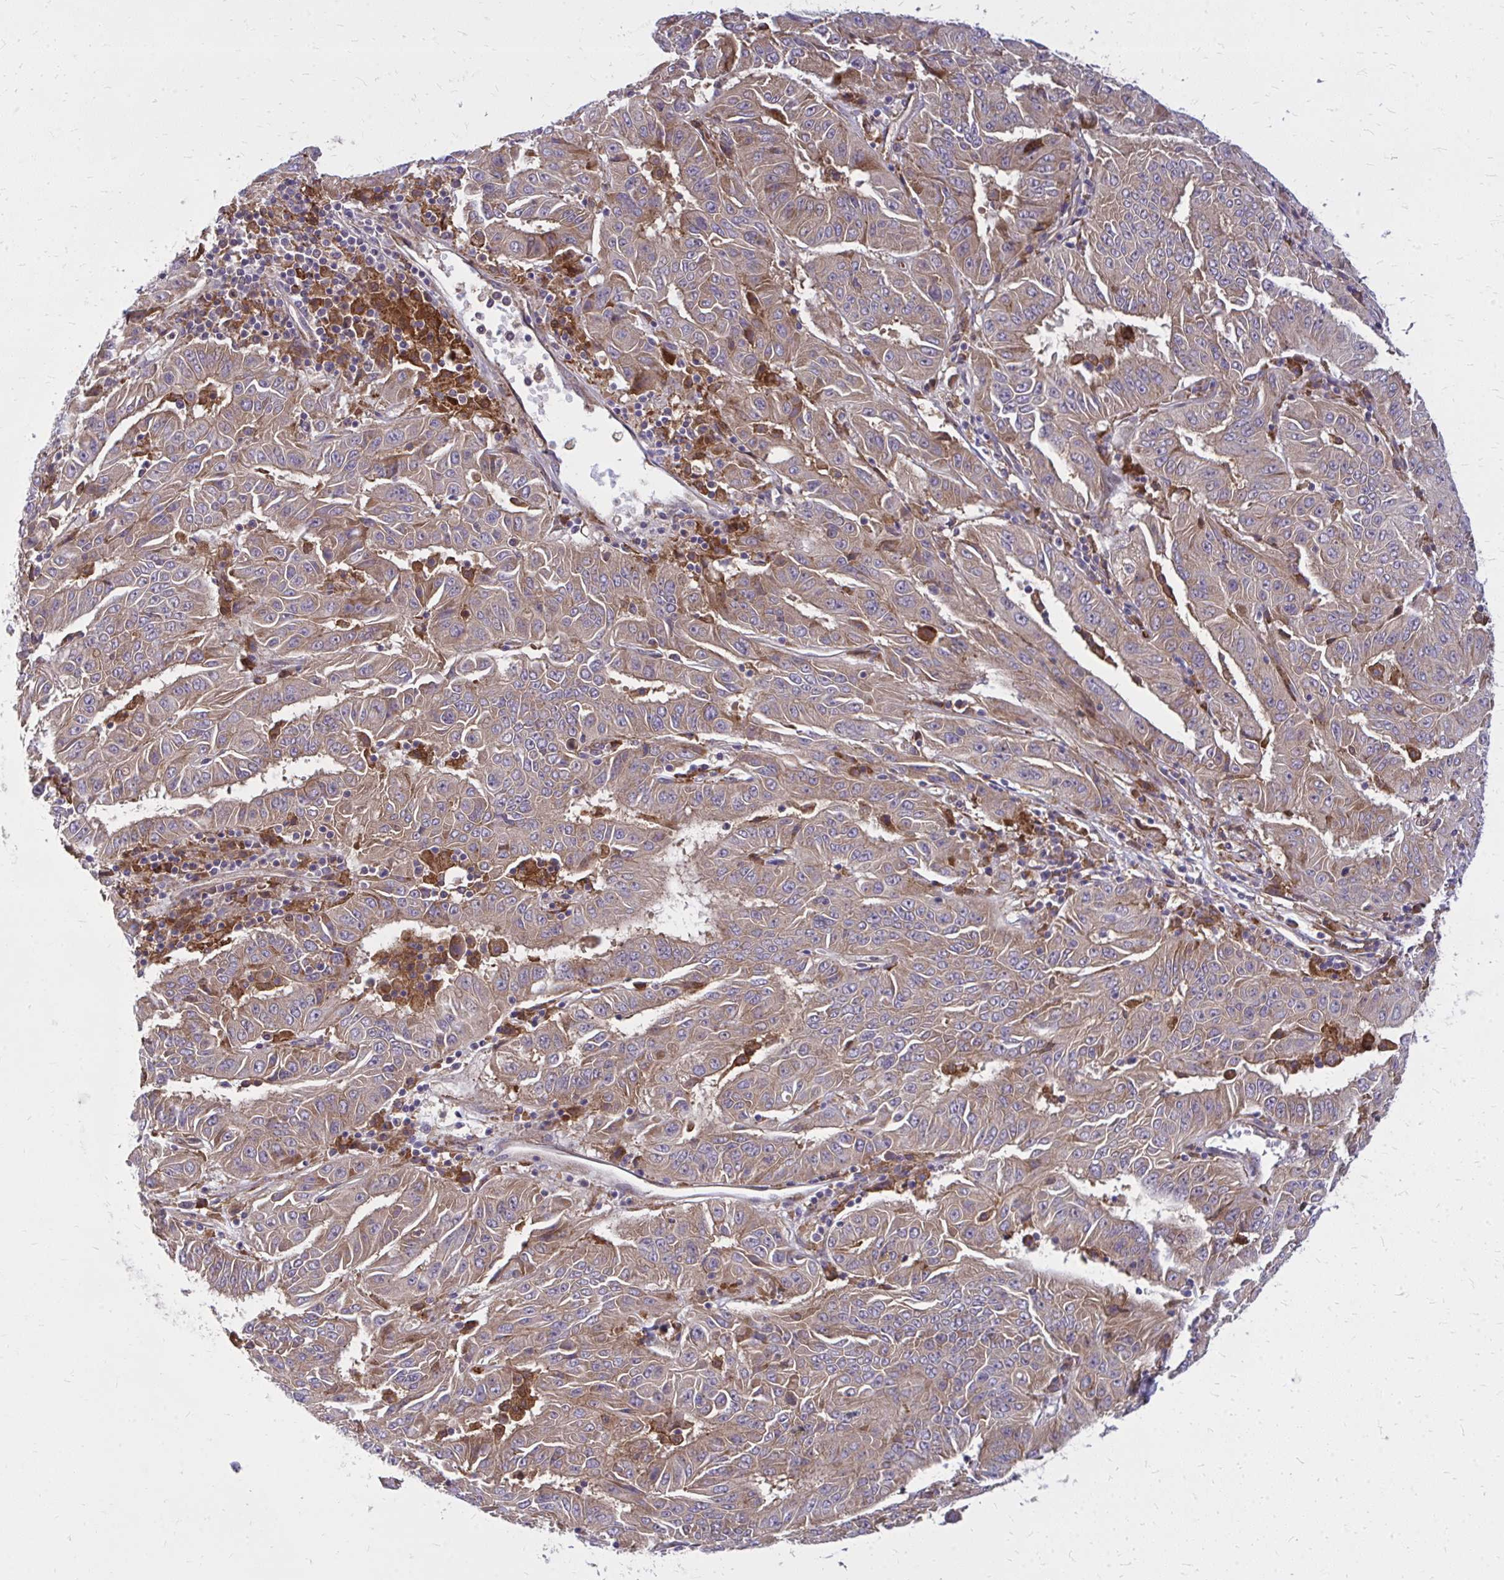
{"staining": {"intensity": "moderate", "quantity": ">75%", "location": "cytoplasmic/membranous"}, "tissue": "pancreatic cancer", "cell_type": "Tumor cells", "image_type": "cancer", "snomed": [{"axis": "morphology", "description": "Adenocarcinoma, NOS"}, {"axis": "topography", "description": "Pancreas"}], "caption": "Protein expression analysis of human pancreatic cancer reveals moderate cytoplasmic/membranous positivity in approximately >75% of tumor cells. (Brightfield microscopy of DAB IHC at high magnification).", "gene": "OXNAD1", "patient": {"sex": "male", "age": 63}}